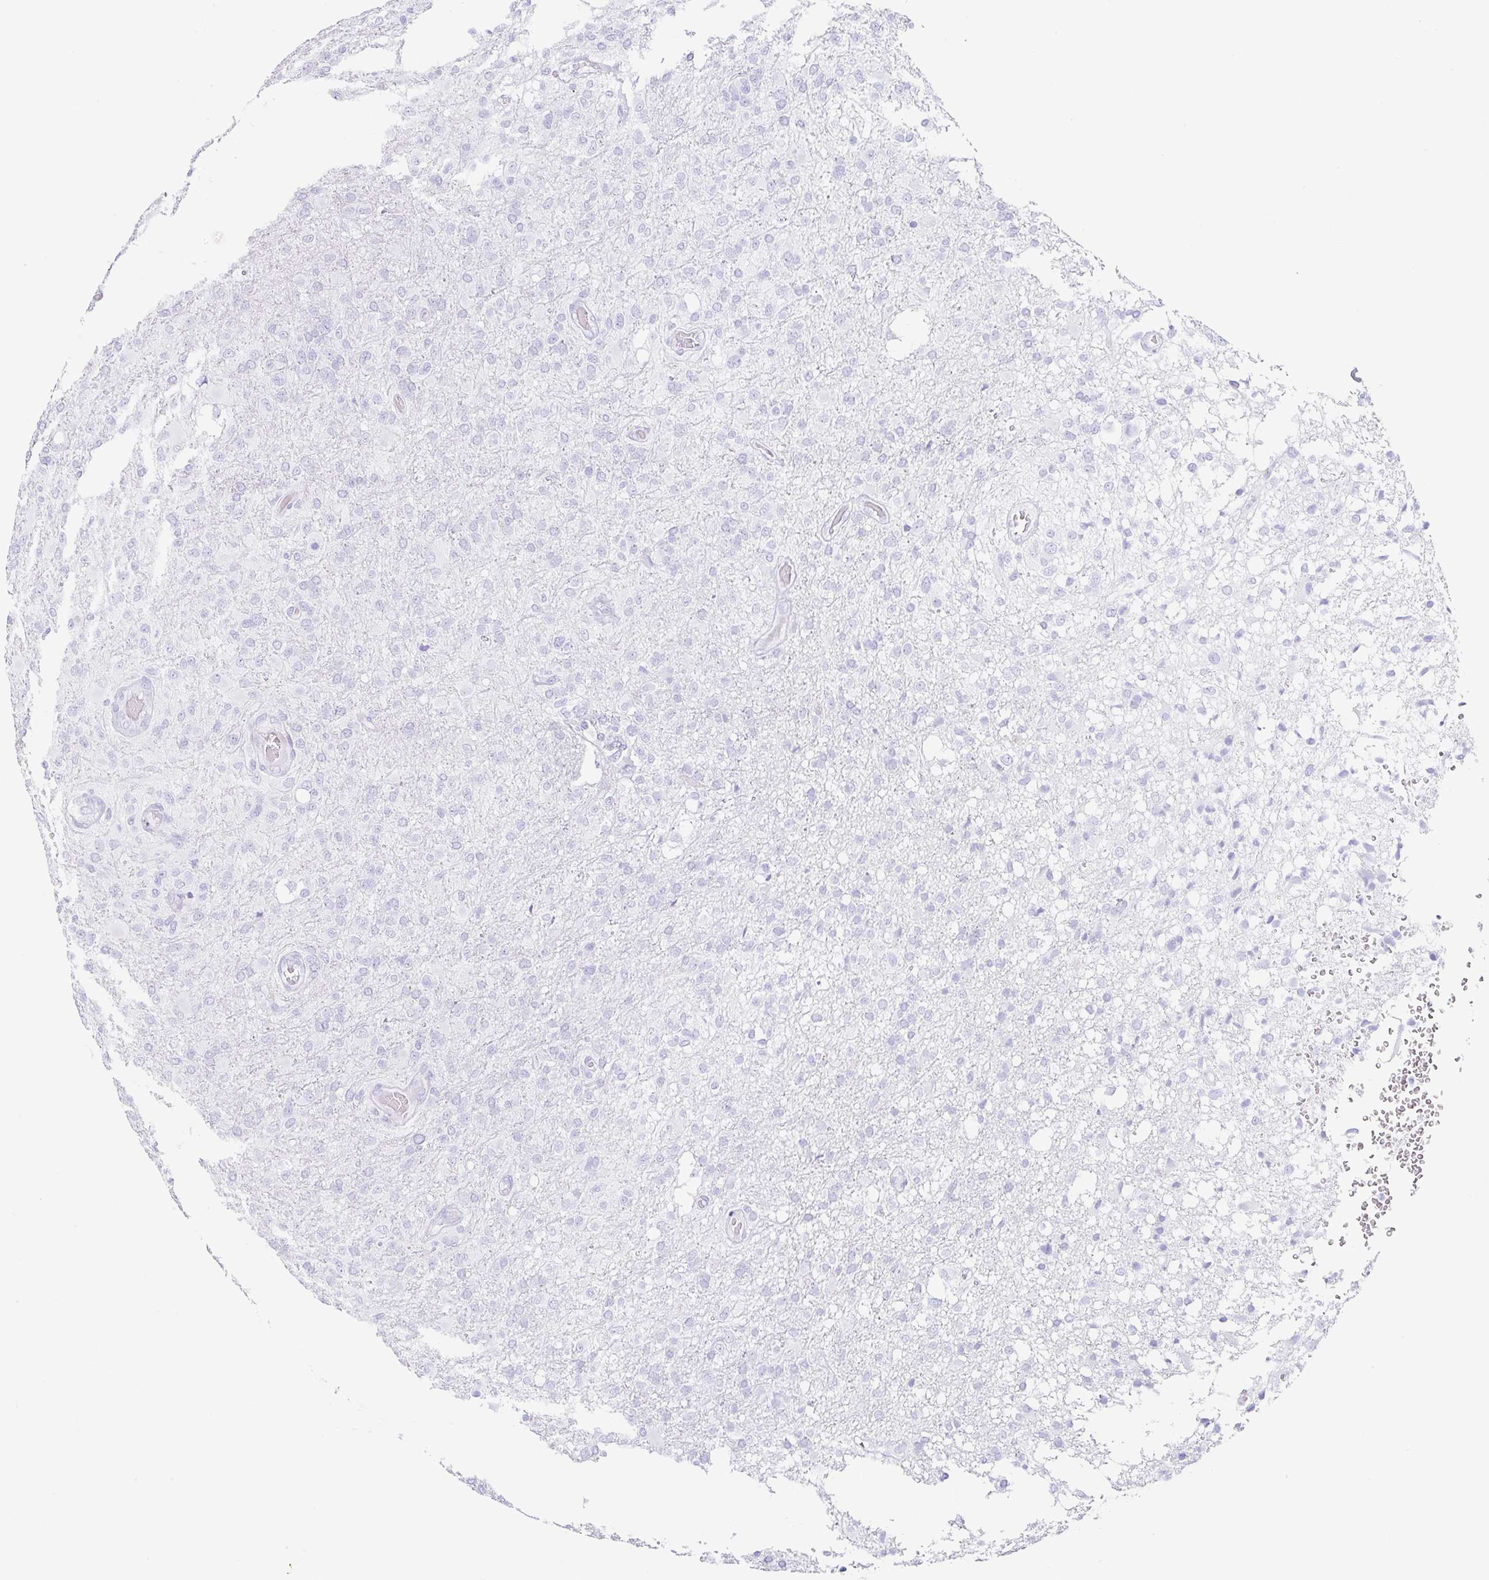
{"staining": {"intensity": "negative", "quantity": "none", "location": "none"}, "tissue": "glioma", "cell_type": "Tumor cells", "image_type": "cancer", "snomed": [{"axis": "morphology", "description": "Glioma, malignant, High grade"}, {"axis": "topography", "description": "Brain"}], "caption": "Tumor cells are negative for protein expression in human malignant glioma (high-grade). Brightfield microscopy of immunohistochemistry stained with DAB (brown) and hematoxylin (blue), captured at high magnification.", "gene": "CLDND2", "patient": {"sex": "female", "age": 74}}